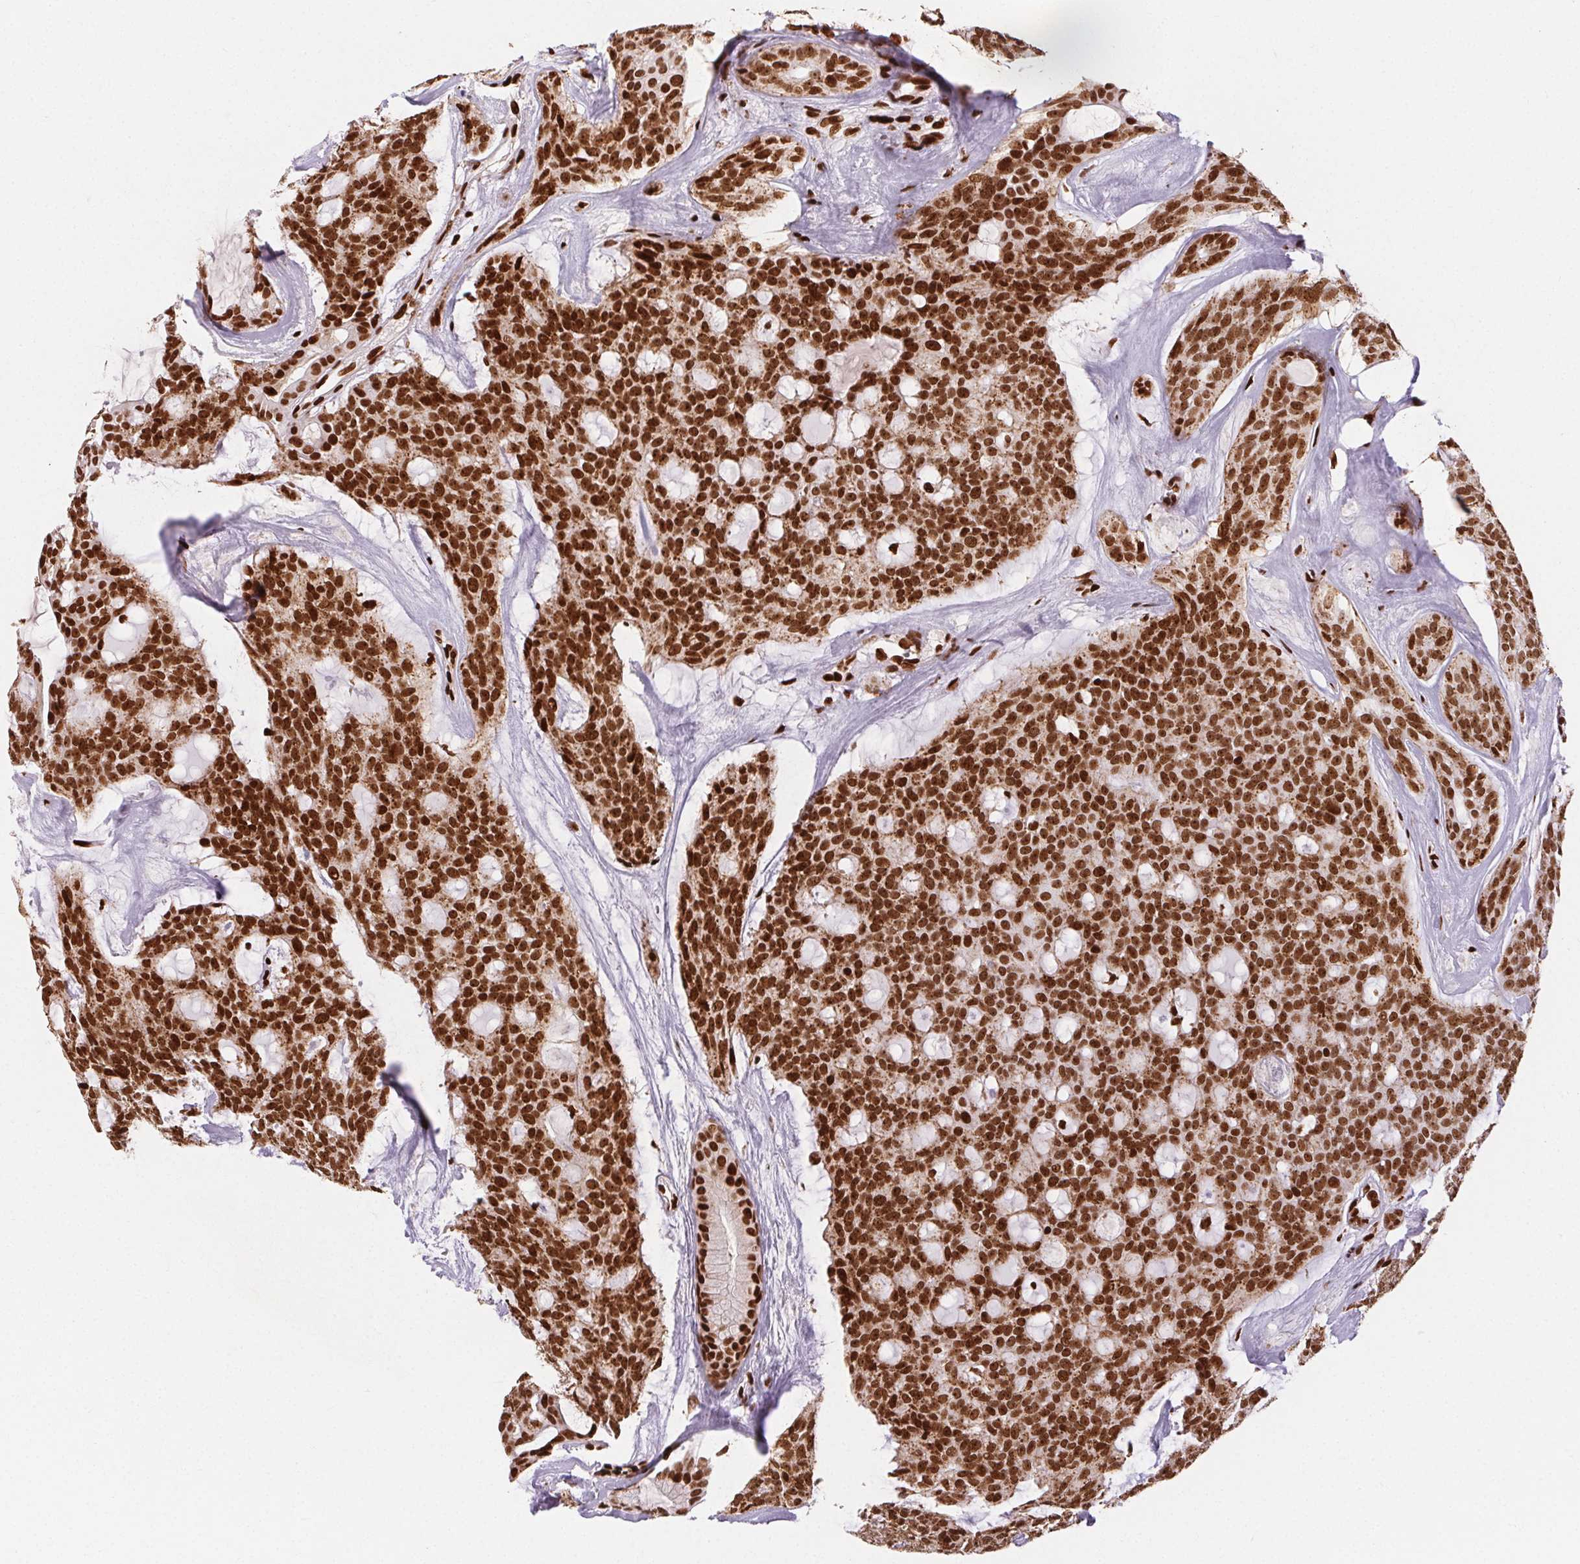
{"staining": {"intensity": "strong", "quantity": ">75%", "location": "nuclear"}, "tissue": "head and neck cancer", "cell_type": "Tumor cells", "image_type": "cancer", "snomed": [{"axis": "morphology", "description": "Adenocarcinoma, NOS"}, {"axis": "topography", "description": "Head-Neck"}], "caption": "Brown immunohistochemical staining in adenocarcinoma (head and neck) exhibits strong nuclear positivity in approximately >75% of tumor cells.", "gene": "ZNF80", "patient": {"sex": "male", "age": 66}}